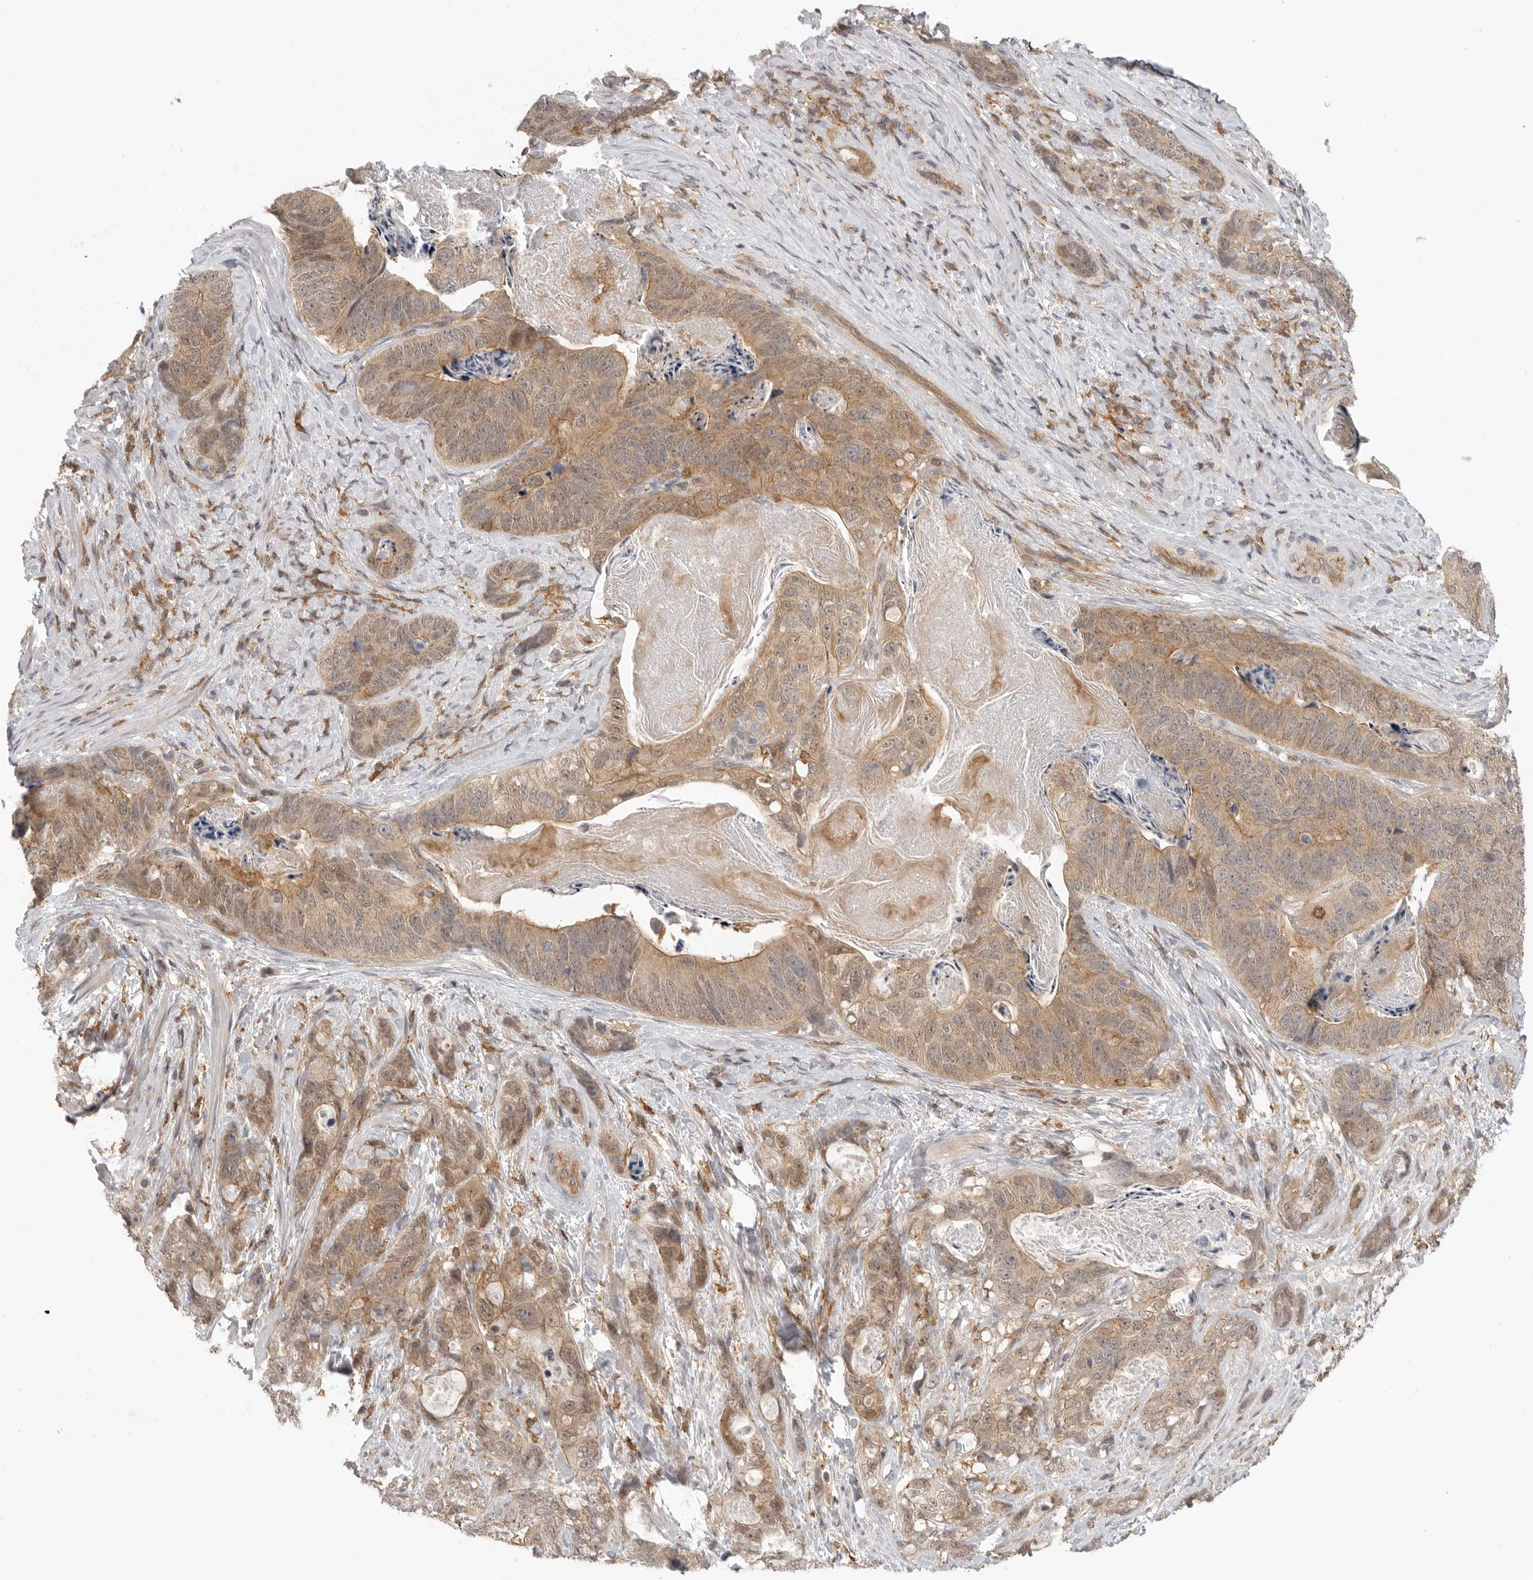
{"staining": {"intensity": "moderate", "quantity": ">75%", "location": "cytoplasmic/membranous"}, "tissue": "stomach cancer", "cell_type": "Tumor cells", "image_type": "cancer", "snomed": [{"axis": "morphology", "description": "Normal tissue, NOS"}, {"axis": "morphology", "description": "Adenocarcinoma, NOS"}, {"axis": "topography", "description": "Stomach"}], "caption": "A photomicrograph of stomach adenocarcinoma stained for a protein displays moderate cytoplasmic/membranous brown staining in tumor cells.", "gene": "DBNL", "patient": {"sex": "female", "age": 89}}